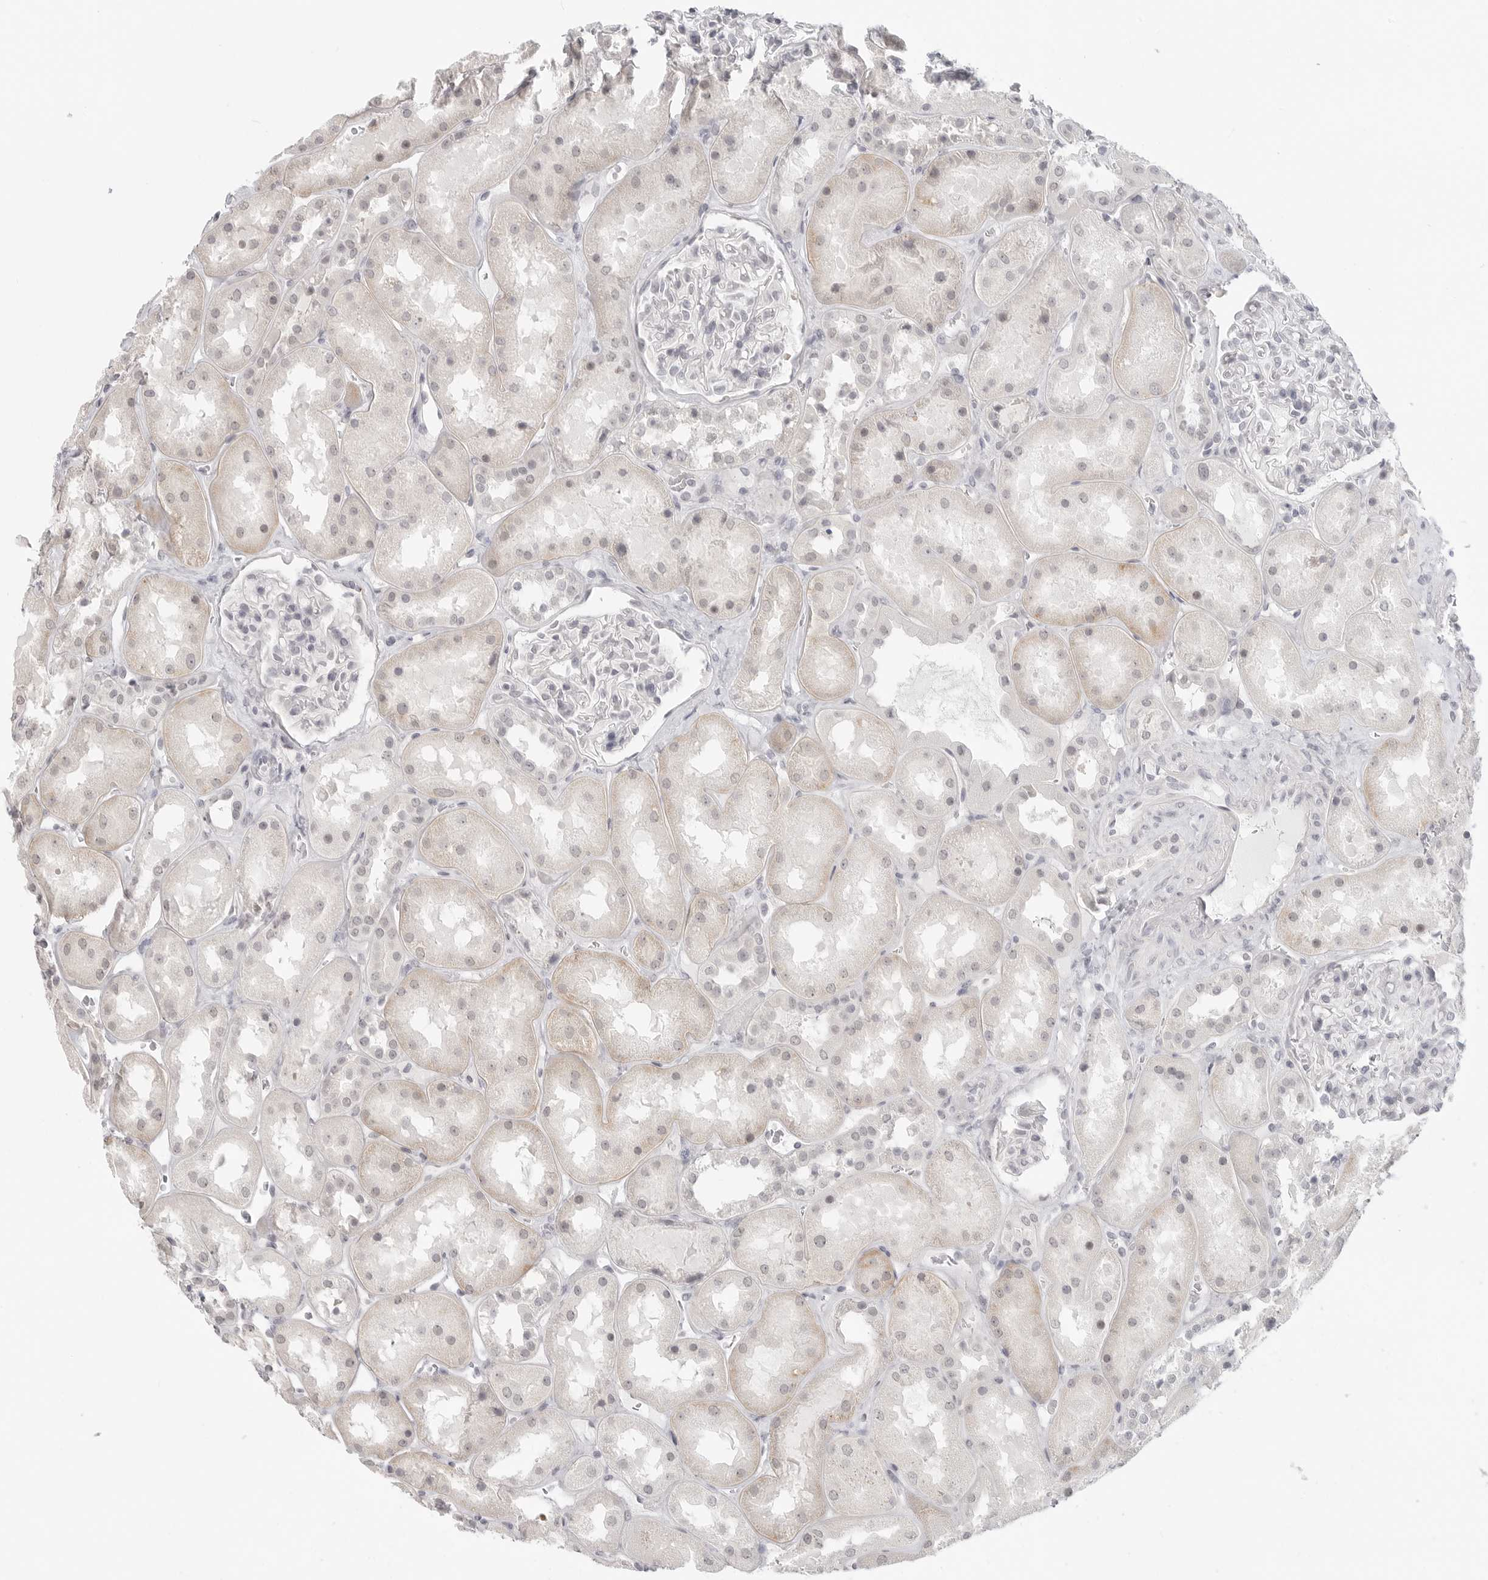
{"staining": {"intensity": "negative", "quantity": "none", "location": "none"}, "tissue": "kidney", "cell_type": "Cells in glomeruli", "image_type": "normal", "snomed": [{"axis": "morphology", "description": "Normal tissue, NOS"}, {"axis": "topography", "description": "Kidney"}], "caption": "The immunohistochemistry (IHC) micrograph has no significant positivity in cells in glomeruli of kidney. (DAB immunohistochemistry (IHC) visualized using brightfield microscopy, high magnification).", "gene": "KLK11", "patient": {"sex": "male", "age": 70}}